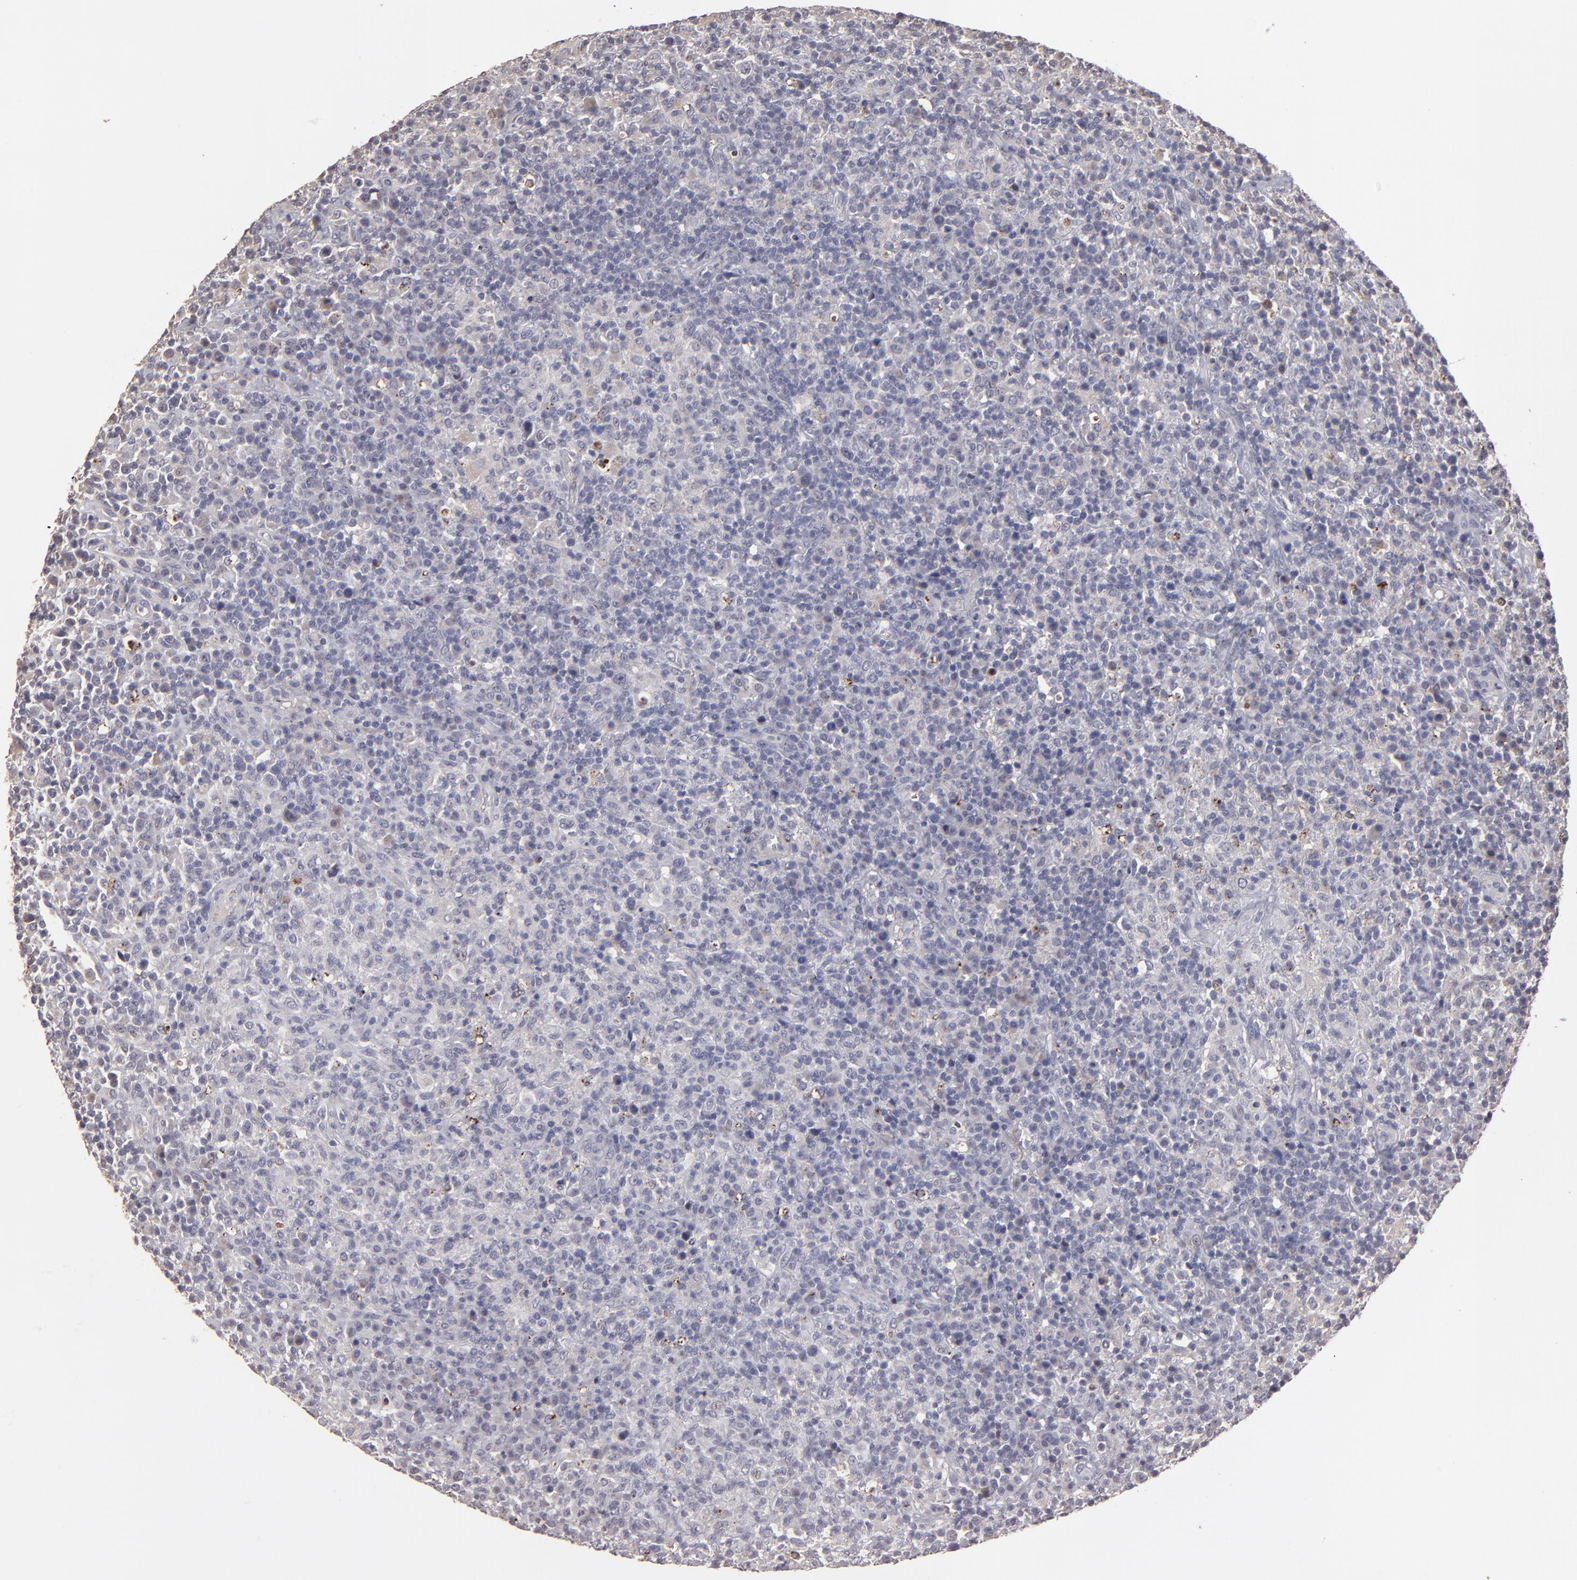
{"staining": {"intensity": "weak", "quantity": "<25%", "location": "cytoplasmic/membranous"}, "tissue": "lymphoma", "cell_type": "Tumor cells", "image_type": "cancer", "snomed": [{"axis": "morphology", "description": "Hodgkin's disease, NOS"}, {"axis": "topography", "description": "Lymph node"}], "caption": "The immunohistochemistry (IHC) image has no significant expression in tumor cells of Hodgkin's disease tissue.", "gene": "ITGB5", "patient": {"sex": "male", "age": 65}}